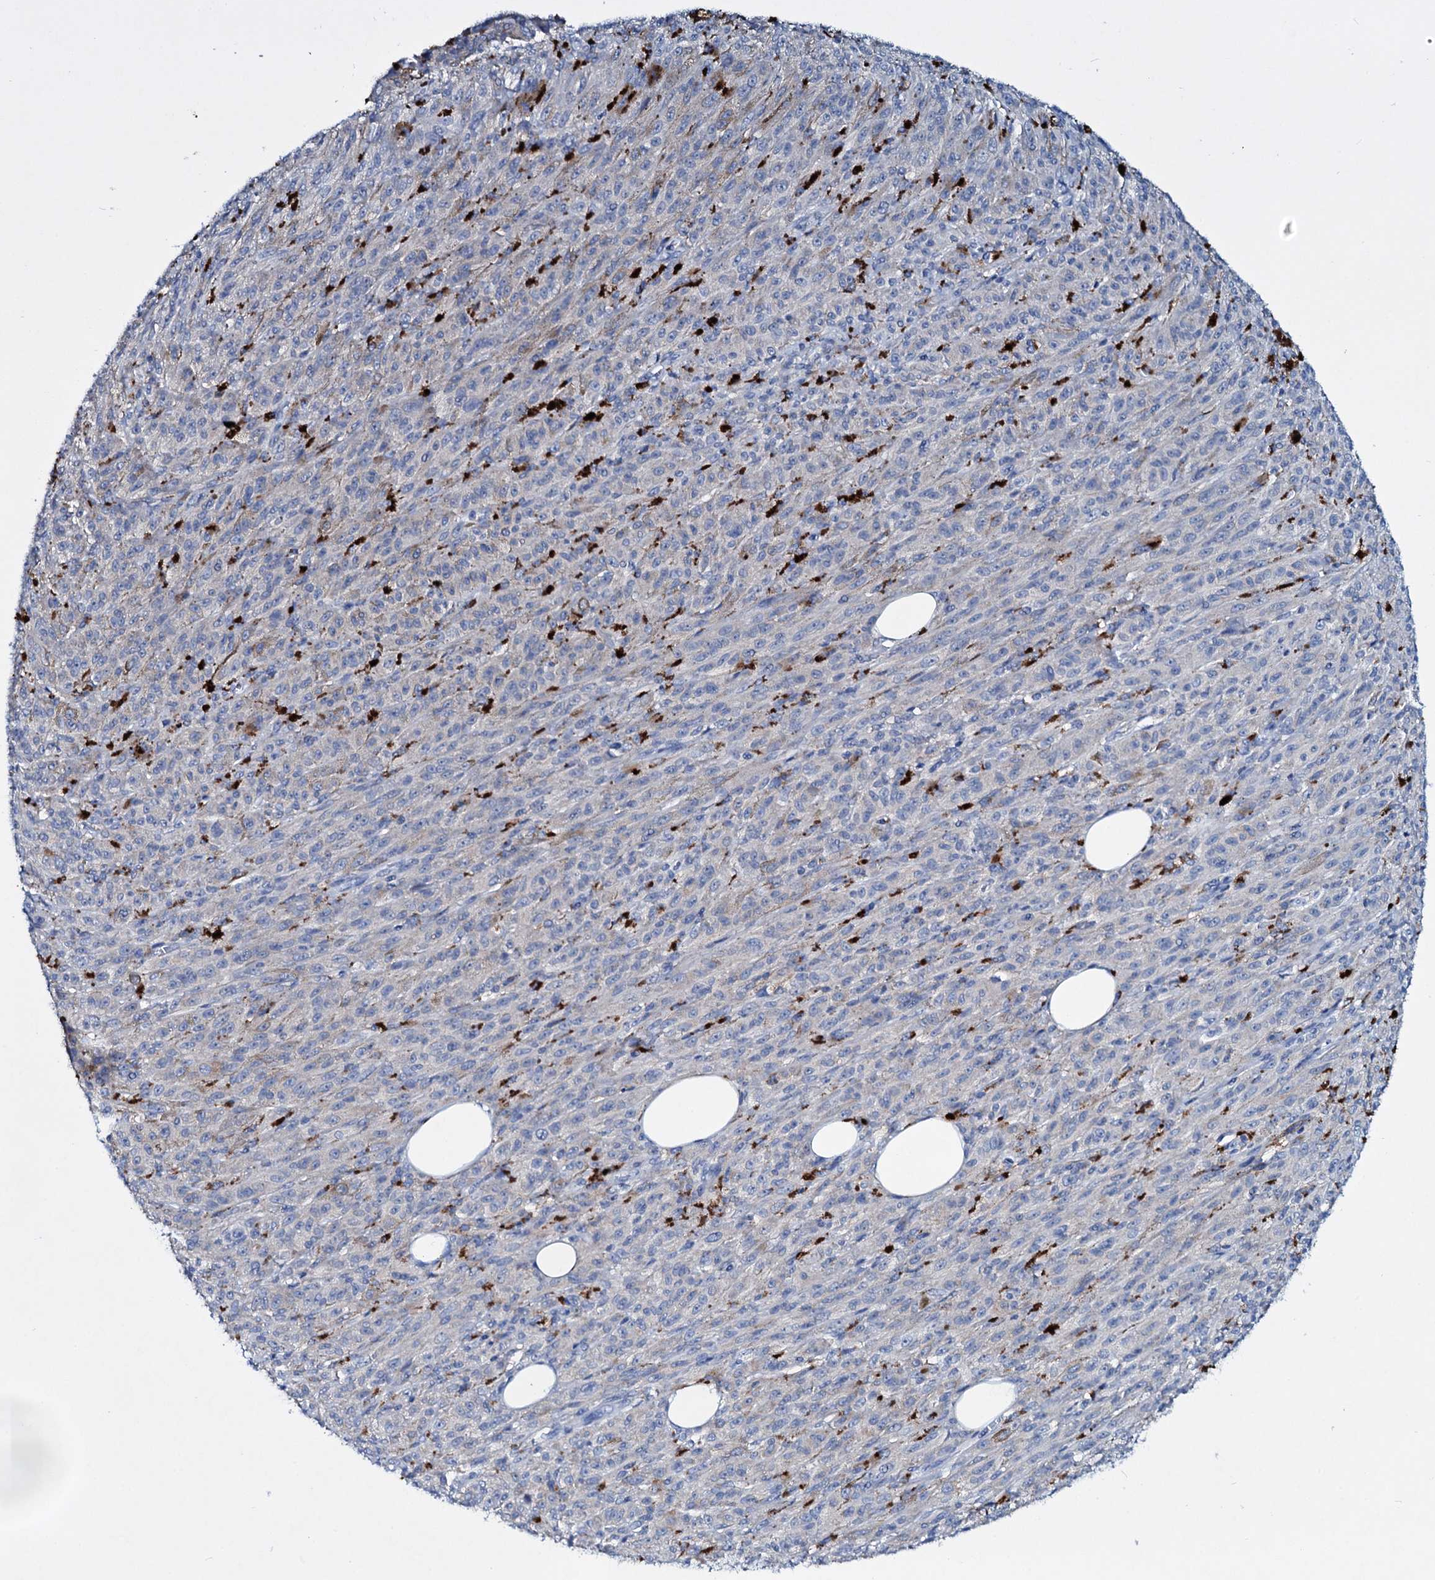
{"staining": {"intensity": "negative", "quantity": "none", "location": "none"}, "tissue": "melanoma", "cell_type": "Tumor cells", "image_type": "cancer", "snomed": [{"axis": "morphology", "description": "Malignant melanoma, NOS"}, {"axis": "topography", "description": "Skin"}], "caption": "Malignant melanoma was stained to show a protein in brown. There is no significant positivity in tumor cells. (DAB (3,3'-diaminobenzidine) immunohistochemistry, high magnification).", "gene": "TPGS2", "patient": {"sex": "female", "age": 52}}